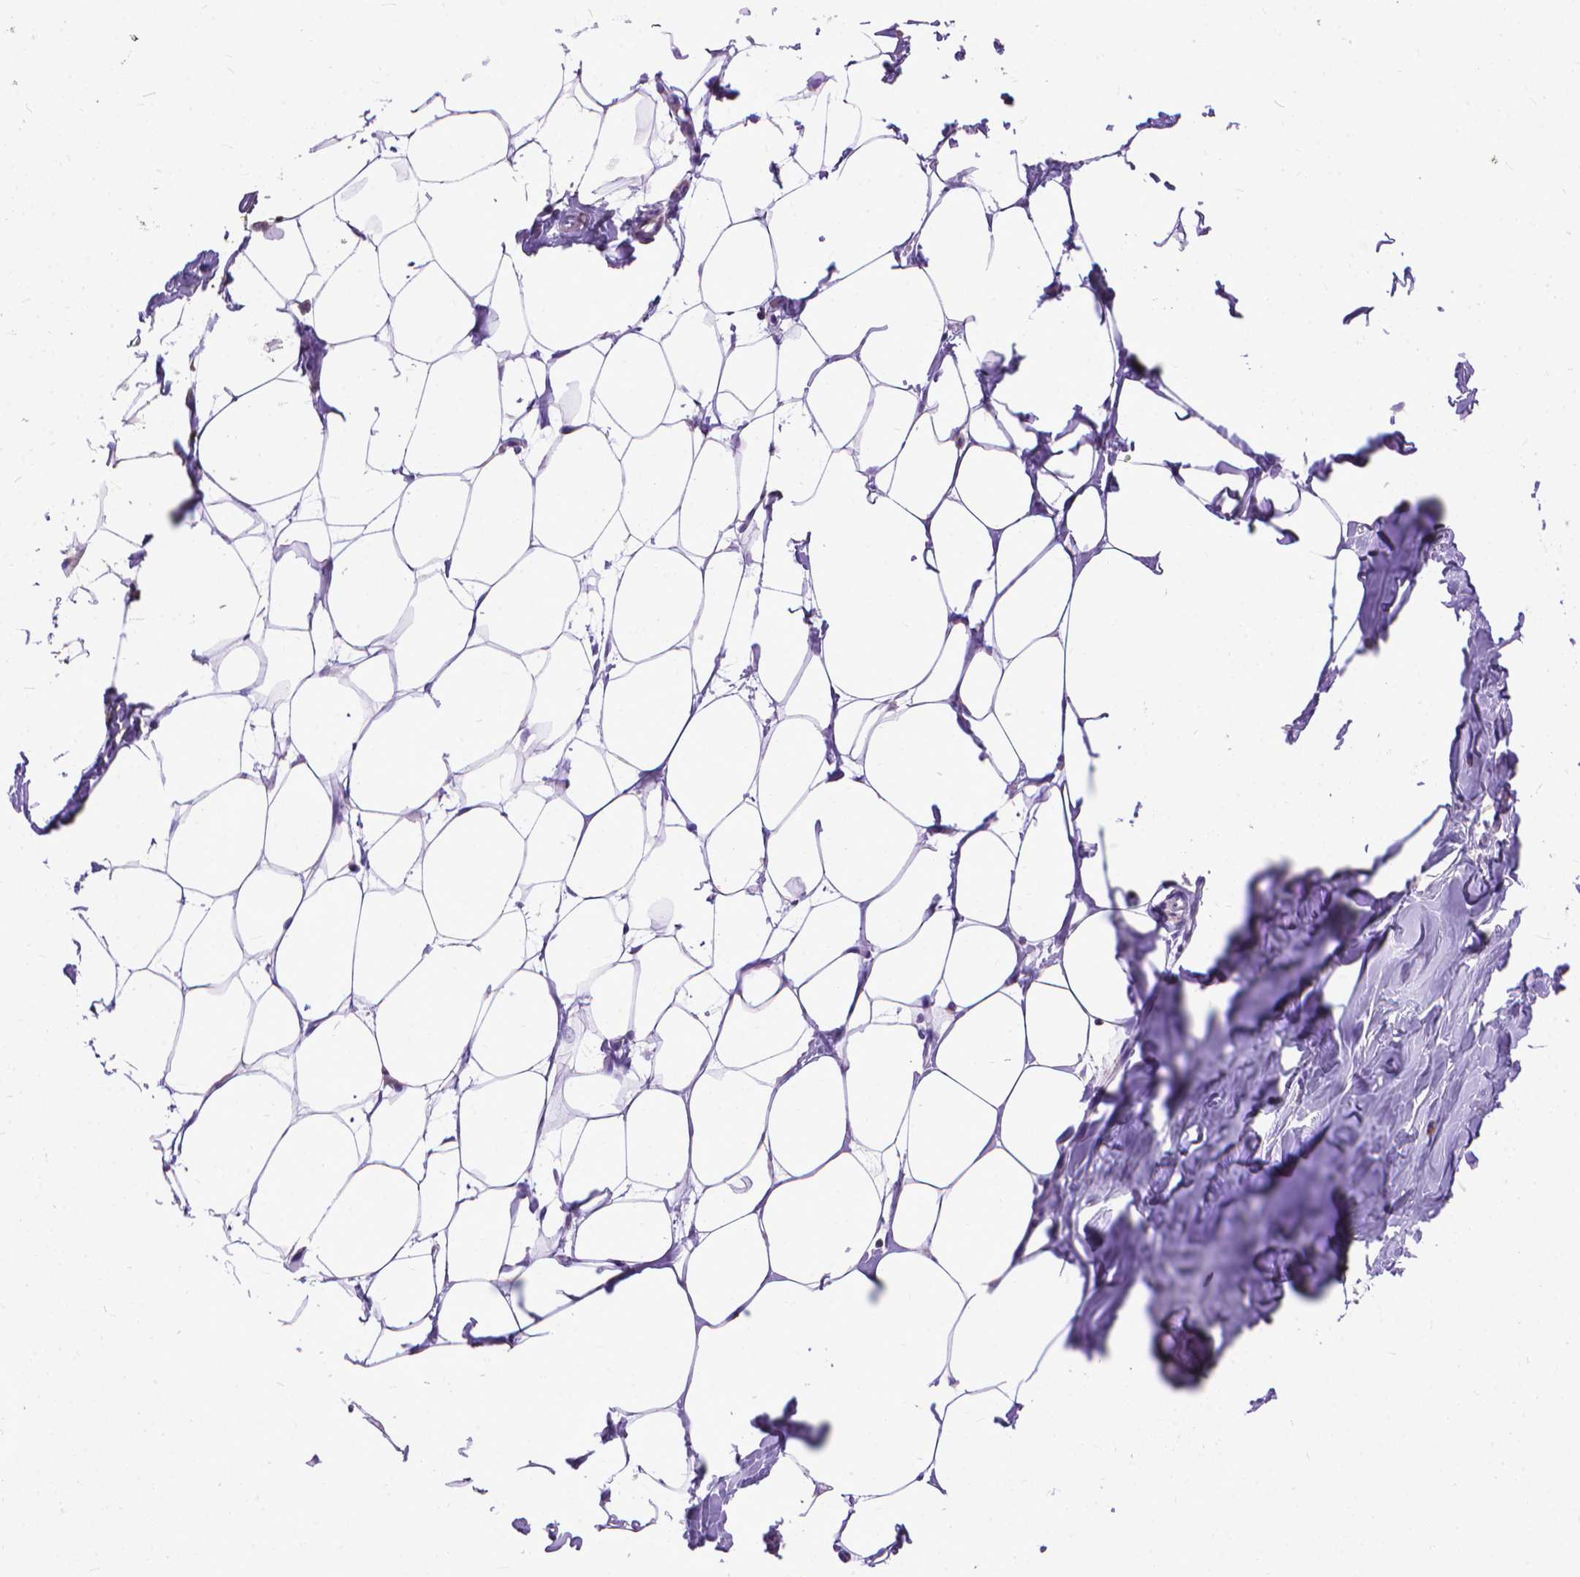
{"staining": {"intensity": "negative", "quantity": "none", "location": "none"}, "tissue": "breast", "cell_type": "Adipocytes", "image_type": "normal", "snomed": [{"axis": "morphology", "description": "Normal tissue, NOS"}, {"axis": "topography", "description": "Breast"}], "caption": "The micrograph displays no staining of adipocytes in benign breast.", "gene": "SYN1", "patient": {"sex": "female", "age": 27}}